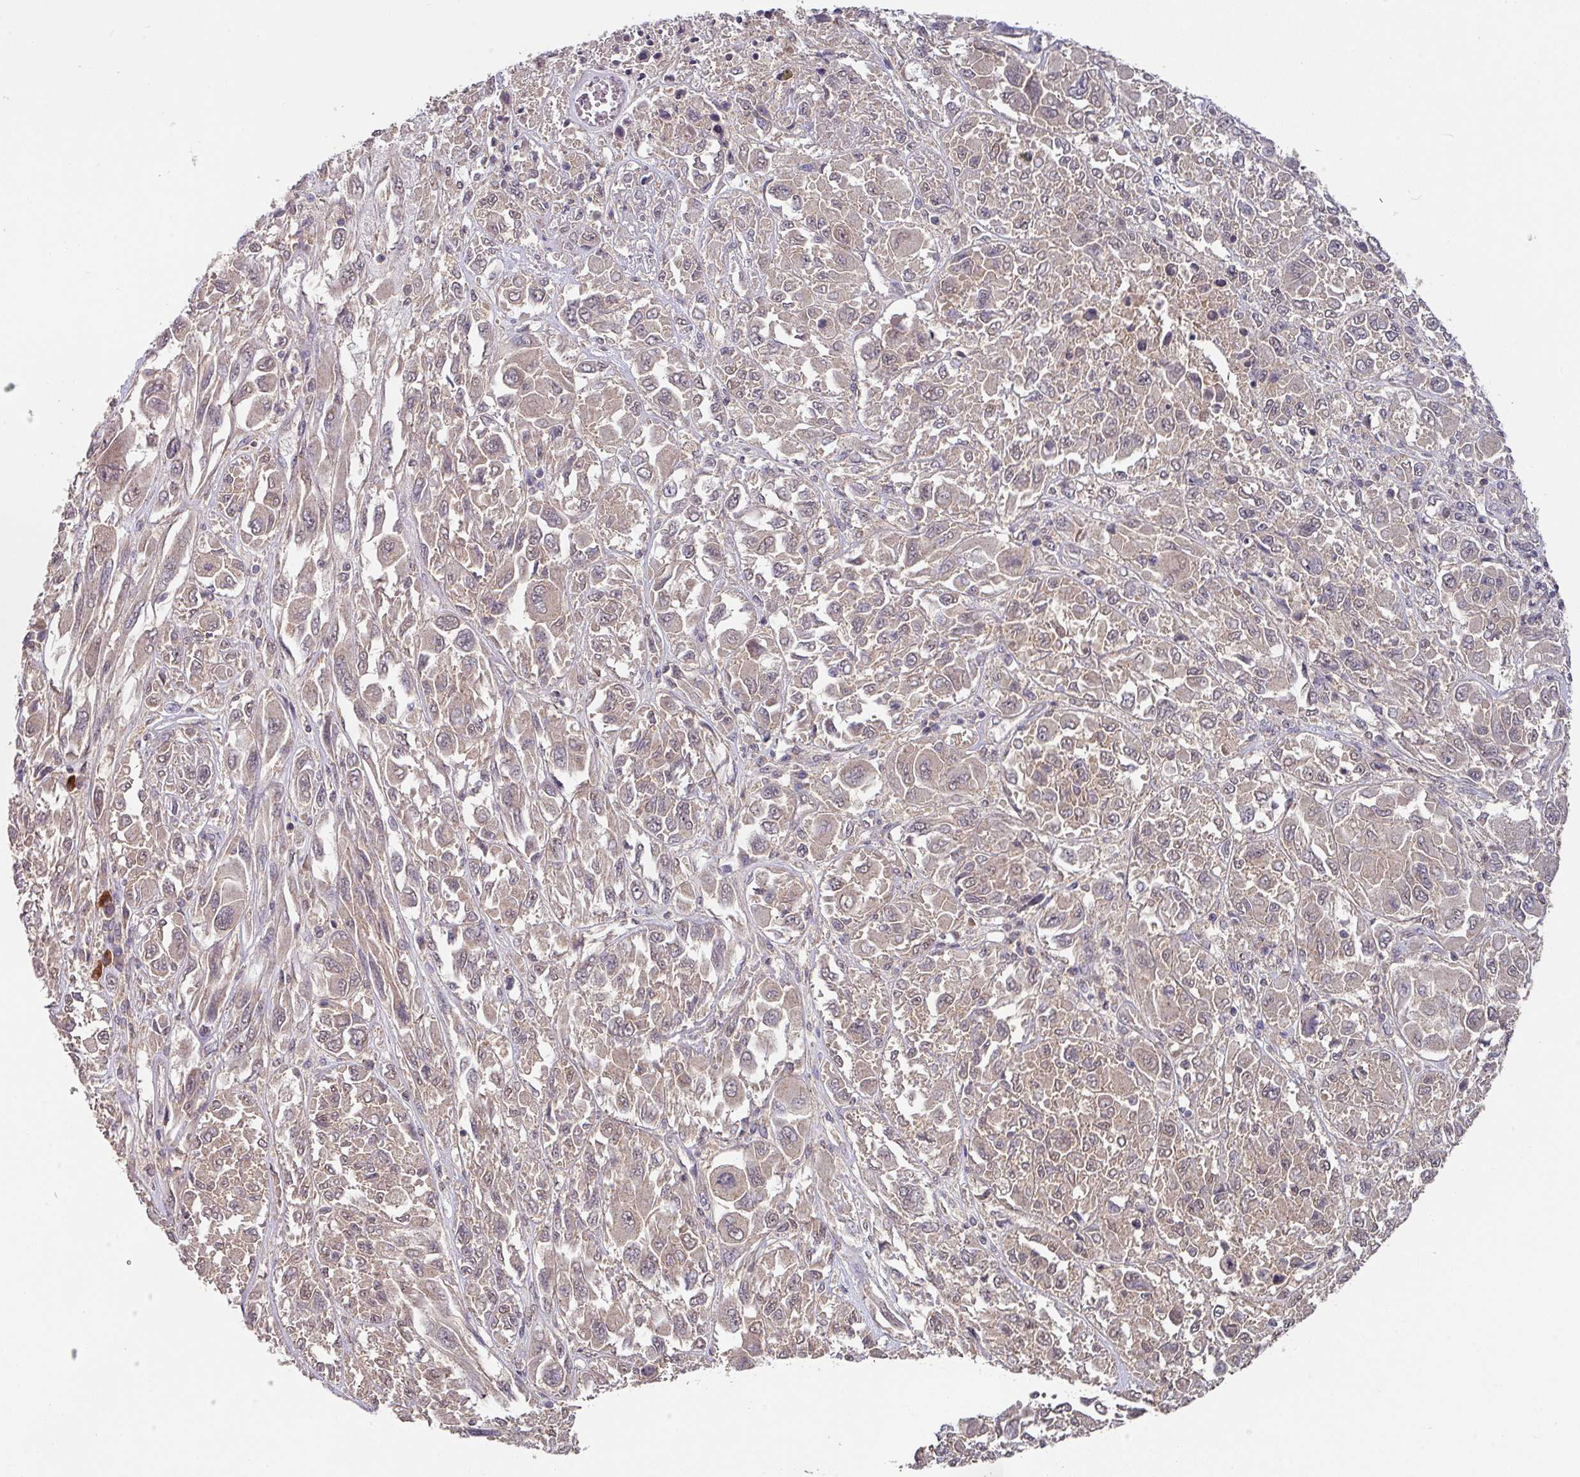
{"staining": {"intensity": "weak", "quantity": "25%-75%", "location": "cytoplasmic/membranous"}, "tissue": "melanoma", "cell_type": "Tumor cells", "image_type": "cancer", "snomed": [{"axis": "morphology", "description": "Malignant melanoma, NOS"}, {"axis": "topography", "description": "Skin"}], "caption": "Approximately 25%-75% of tumor cells in human malignant melanoma demonstrate weak cytoplasmic/membranous protein positivity as visualized by brown immunohistochemical staining.", "gene": "EXTL3", "patient": {"sex": "female", "age": 91}}